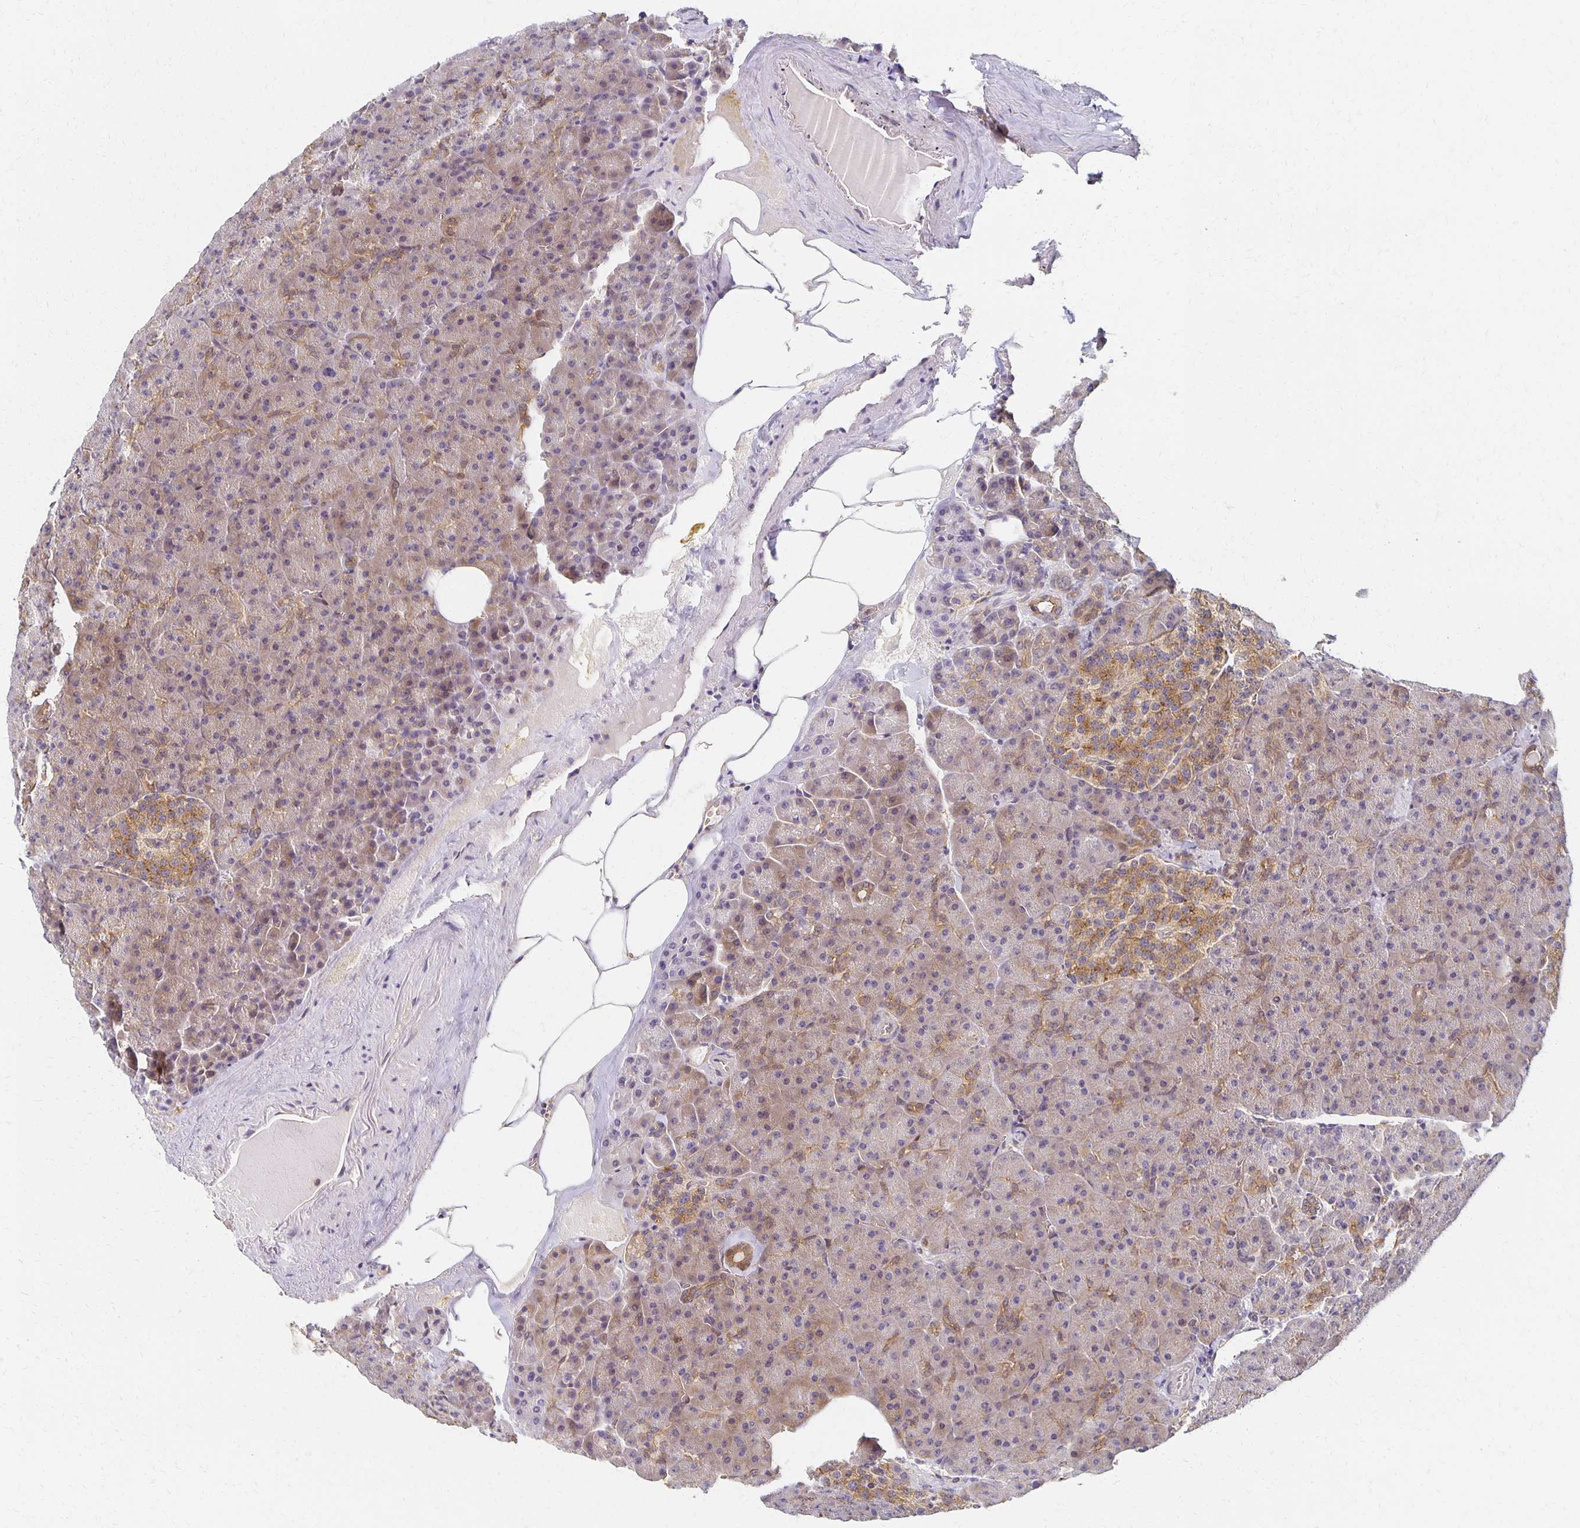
{"staining": {"intensity": "moderate", "quantity": "<25%", "location": "cytoplasmic/membranous"}, "tissue": "pancreas", "cell_type": "Exocrine glandular cells", "image_type": "normal", "snomed": [{"axis": "morphology", "description": "Normal tissue, NOS"}, {"axis": "topography", "description": "Pancreas"}], "caption": "The immunohistochemical stain shows moderate cytoplasmic/membranous expression in exocrine glandular cells of normal pancreas. The protein is shown in brown color, while the nuclei are stained blue.", "gene": "SORL1", "patient": {"sex": "female", "age": 74}}